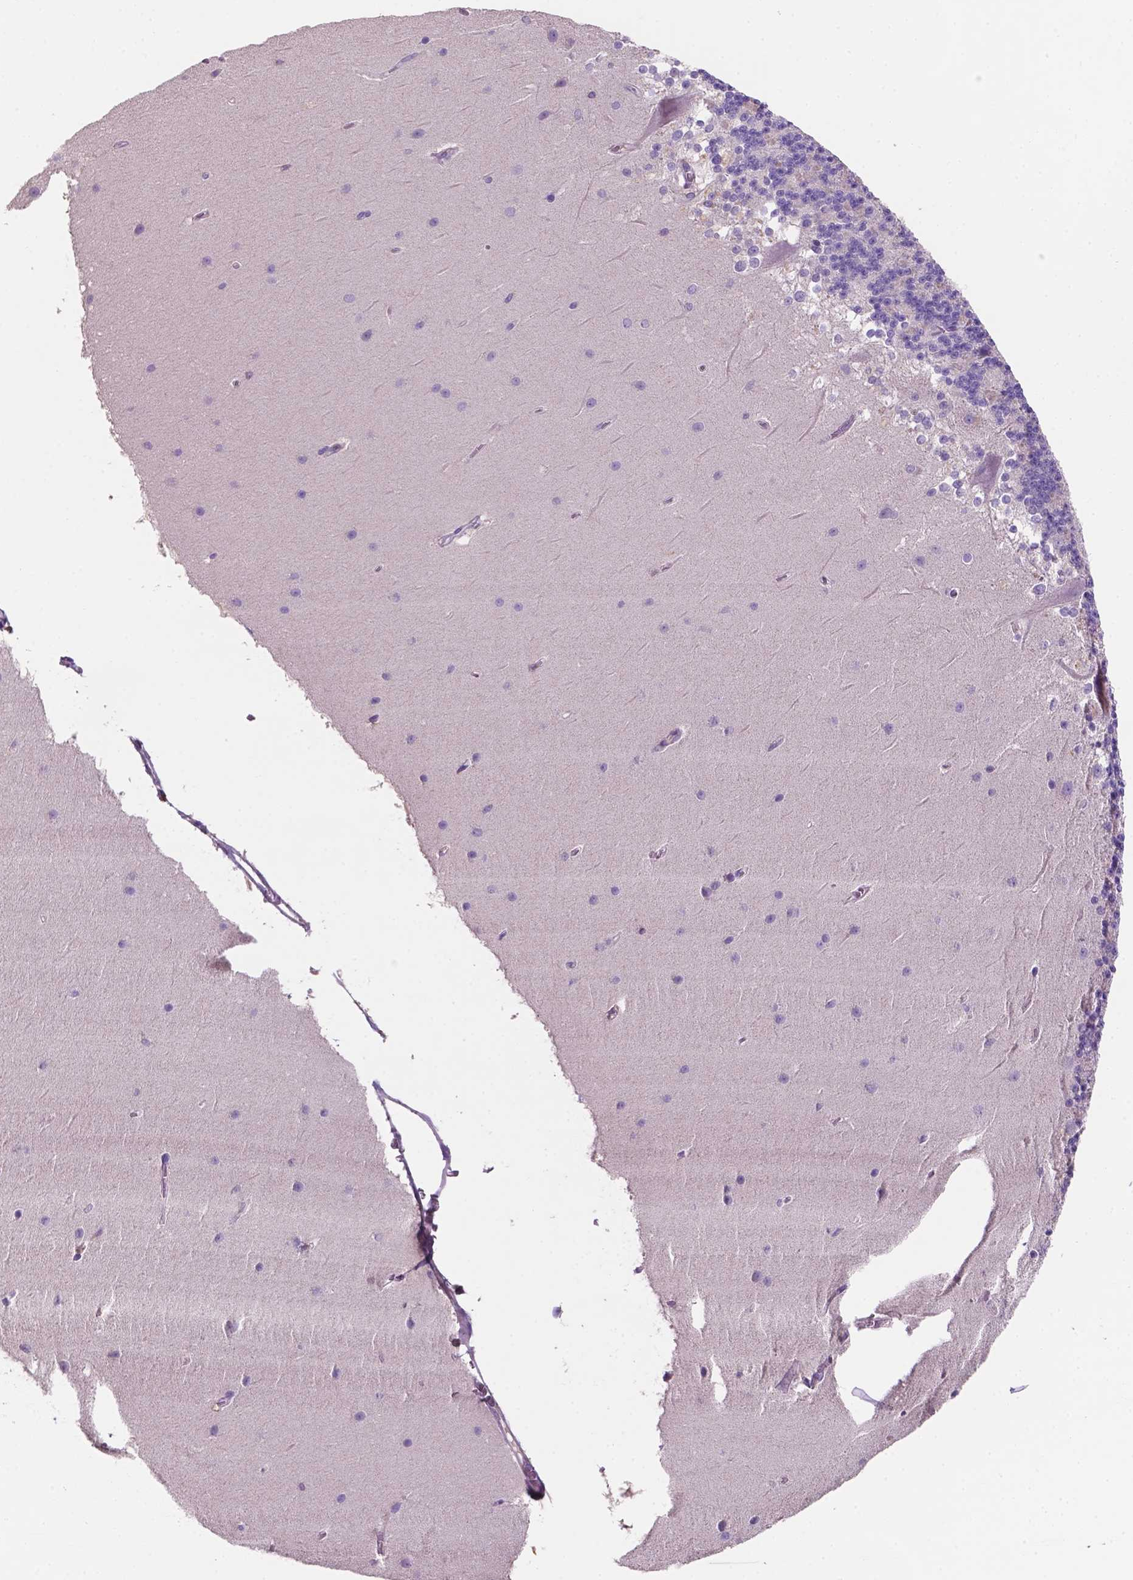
{"staining": {"intensity": "negative", "quantity": "none", "location": "none"}, "tissue": "cerebellum", "cell_type": "Cells in granular layer", "image_type": "normal", "snomed": [{"axis": "morphology", "description": "Normal tissue, NOS"}, {"axis": "topography", "description": "Cerebellum"}], "caption": "A histopathology image of cerebellum stained for a protein exhibits no brown staining in cells in granular layer.", "gene": "MKRN2OS", "patient": {"sex": "female", "age": 19}}